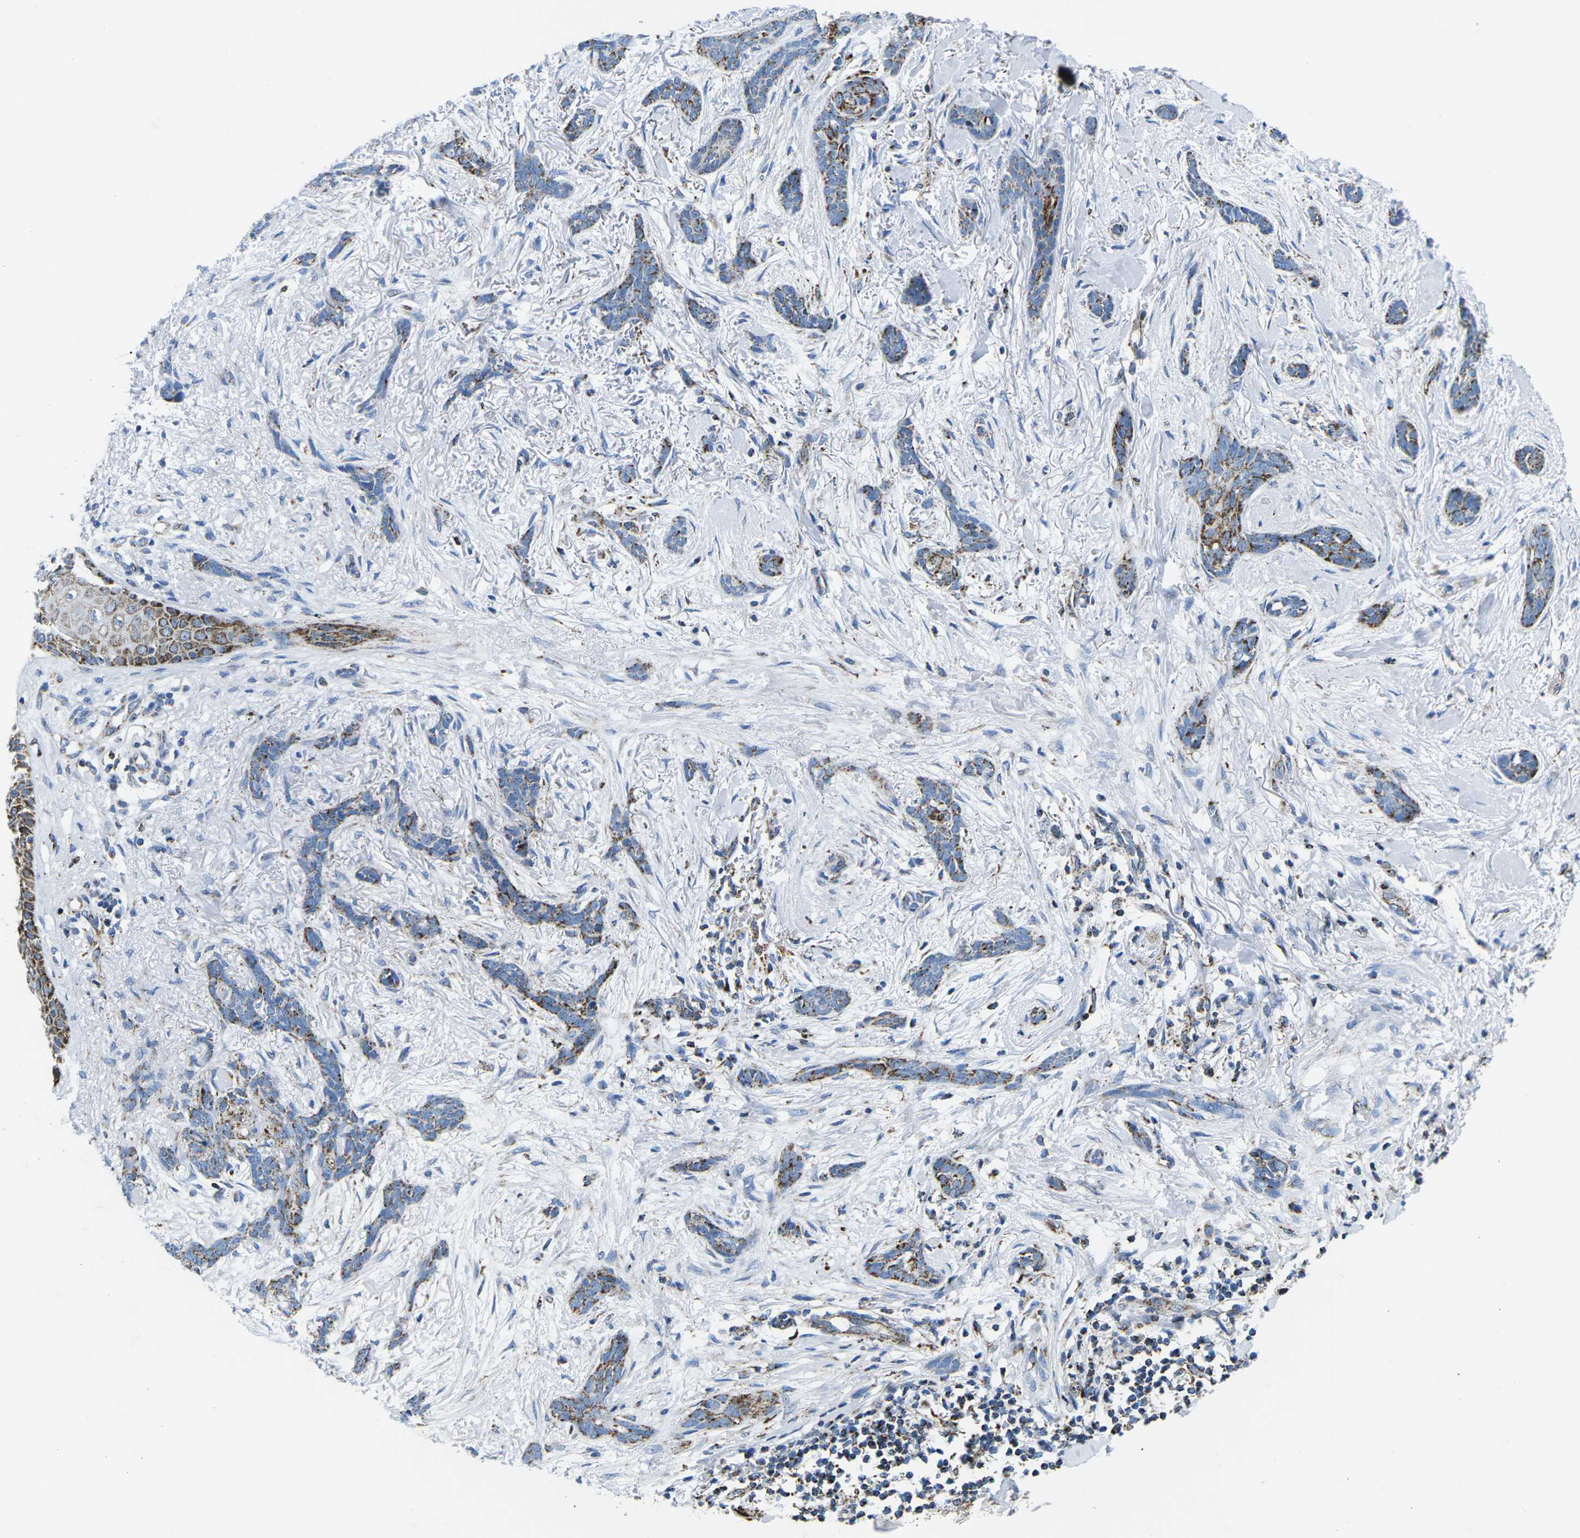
{"staining": {"intensity": "moderate", "quantity": "25%-75%", "location": "cytoplasmic/membranous"}, "tissue": "skin cancer", "cell_type": "Tumor cells", "image_type": "cancer", "snomed": [{"axis": "morphology", "description": "Basal cell carcinoma"}, {"axis": "morphology", "description": "Adnexal tumor, benign"}, {"axis": "topography", "description": "Skin"}], "caption": "Immunohistochemical staining of skin benign adnexal tumor reveals medium levels of moderate cytoplasmic/membranous staining in approximately 25%-75% of tumor cells.", "gene": "COX6C", "patient": {"sex": "female", "age": 42}}